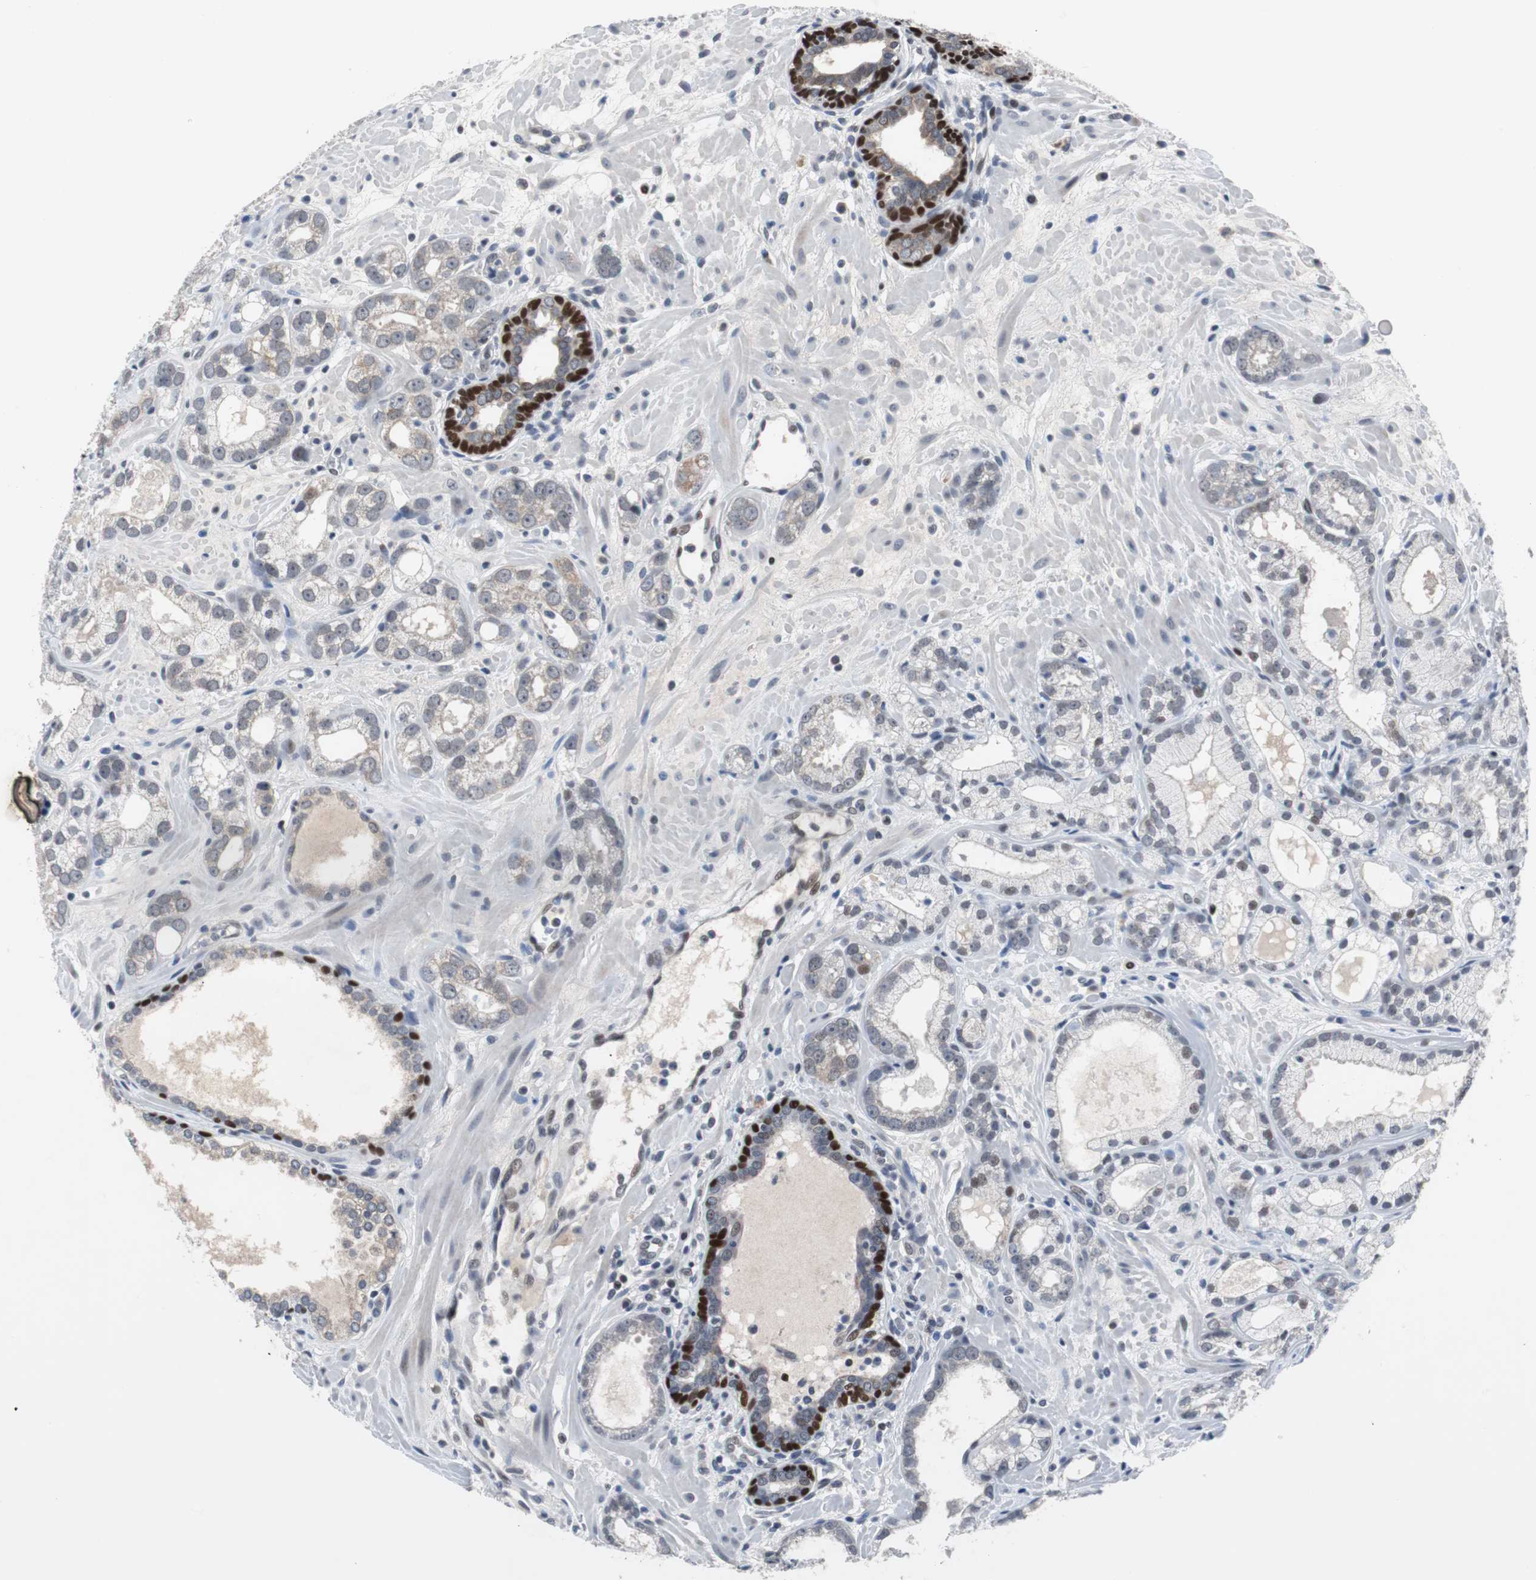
{"staining": {"intensity": "negative", "quantity": "none", "location": "none"}, "tissue": "prostate cancer", "cell_type": "Tumor cells", "image_type": "cancer", "snomed": [{"axis": "morphology", "description": "Adenocarcinoma, Low grade"}, {"axis": "topography", "description": "Prostate"}], "caption": "Prostate cancer (adenocarcinoma (low-grade)) stained for a protein using IHC demonstrates no positivity tumor cells.", "gene": "TP63", "patient": {"sex": "male", "age": 57}}